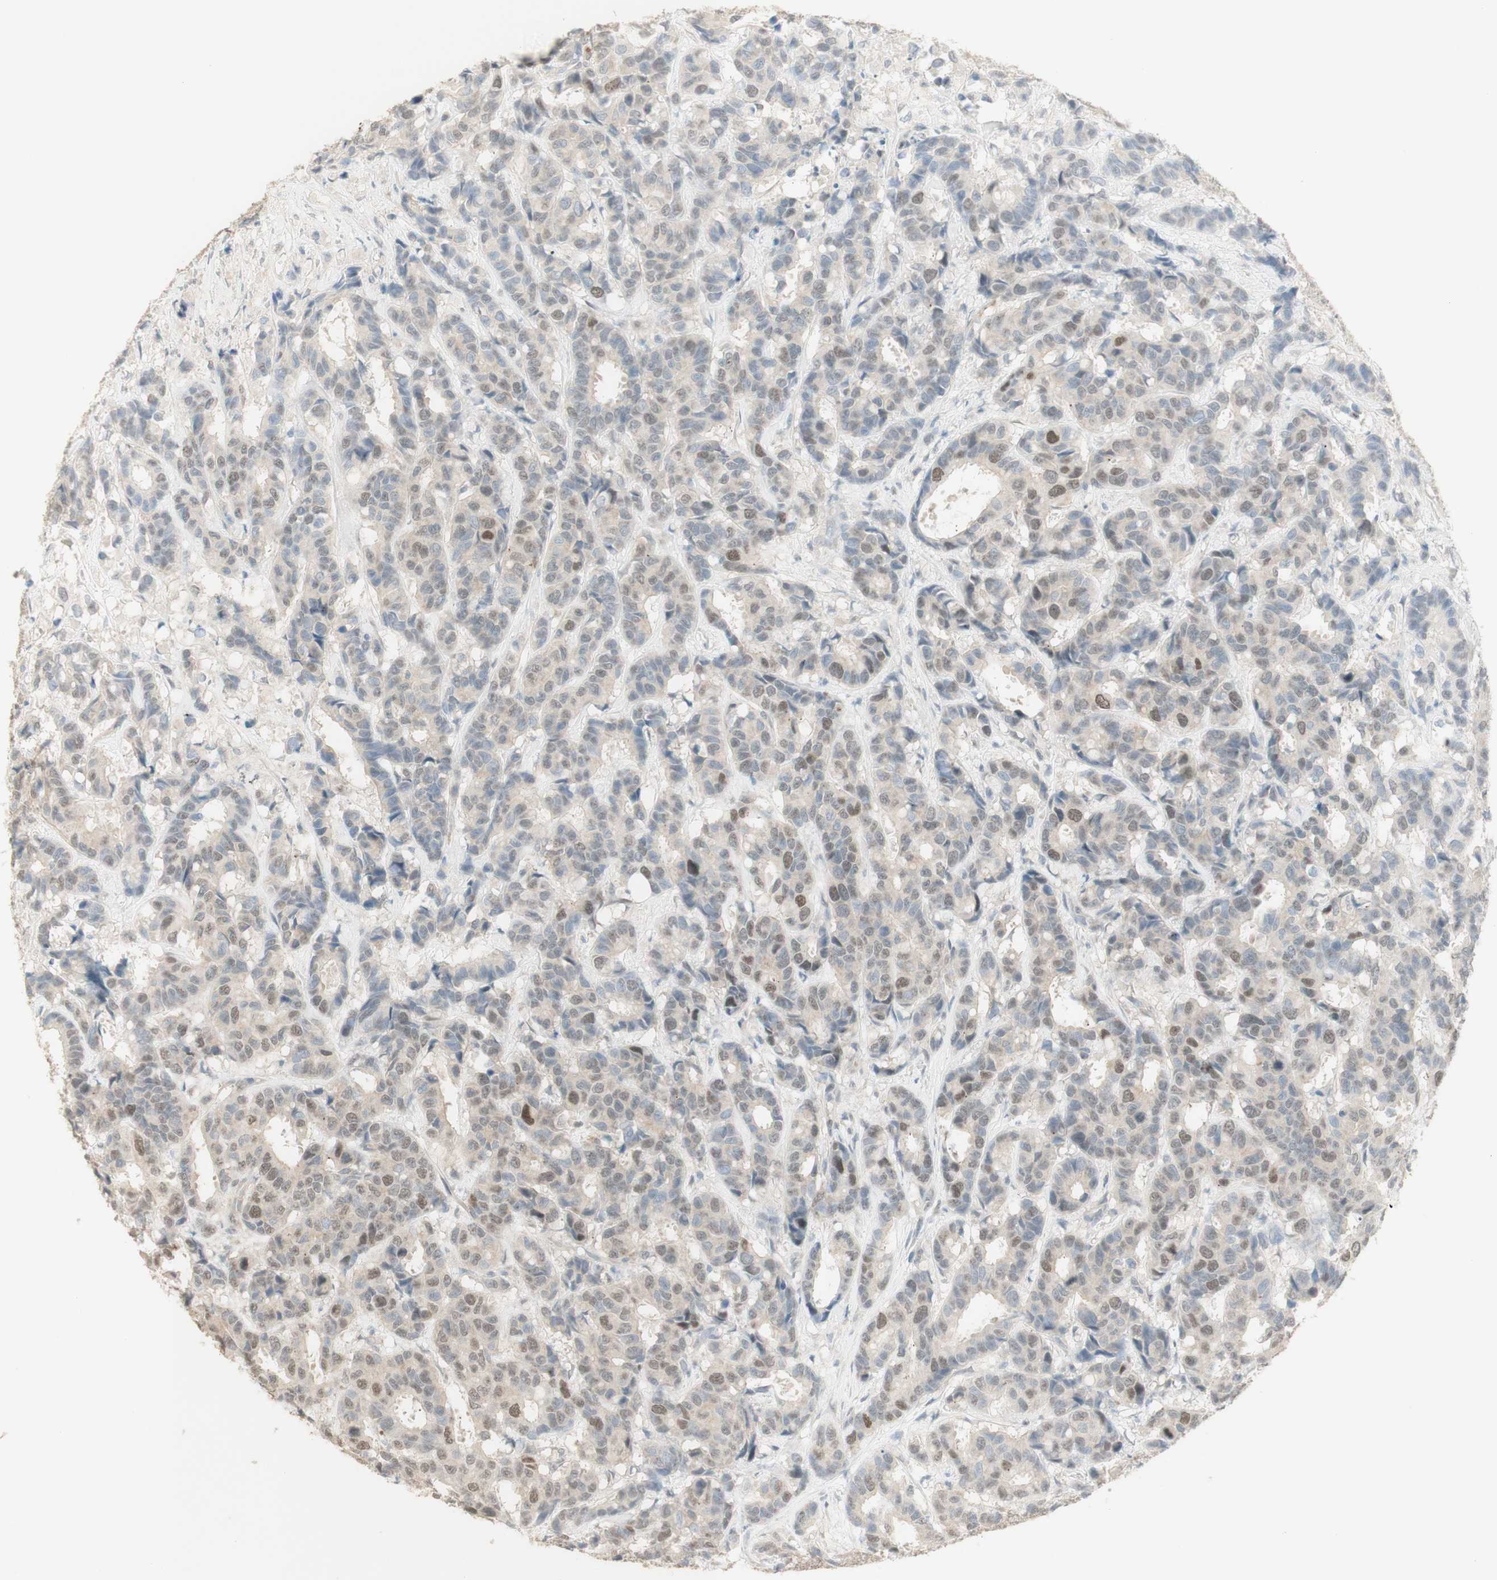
{"staining": {"intensity": "weak", "quantity": "<25%", "location": "nuclear"}, "tissue": "breast cancer", "cell_type": "Tumor cells", "image_type": "cancer", "snomed": [{"axis": "morphology", "description": "Duct carcinoma"}, {"axis": "topography", "description": "Breast"}], "caption": "This is an IHC micrograph of human breast intraductal carcinoma. There is no positivity in tumor cells.", "gene": "MUC3A", "patient": {"sex": "female", "age": 87}}